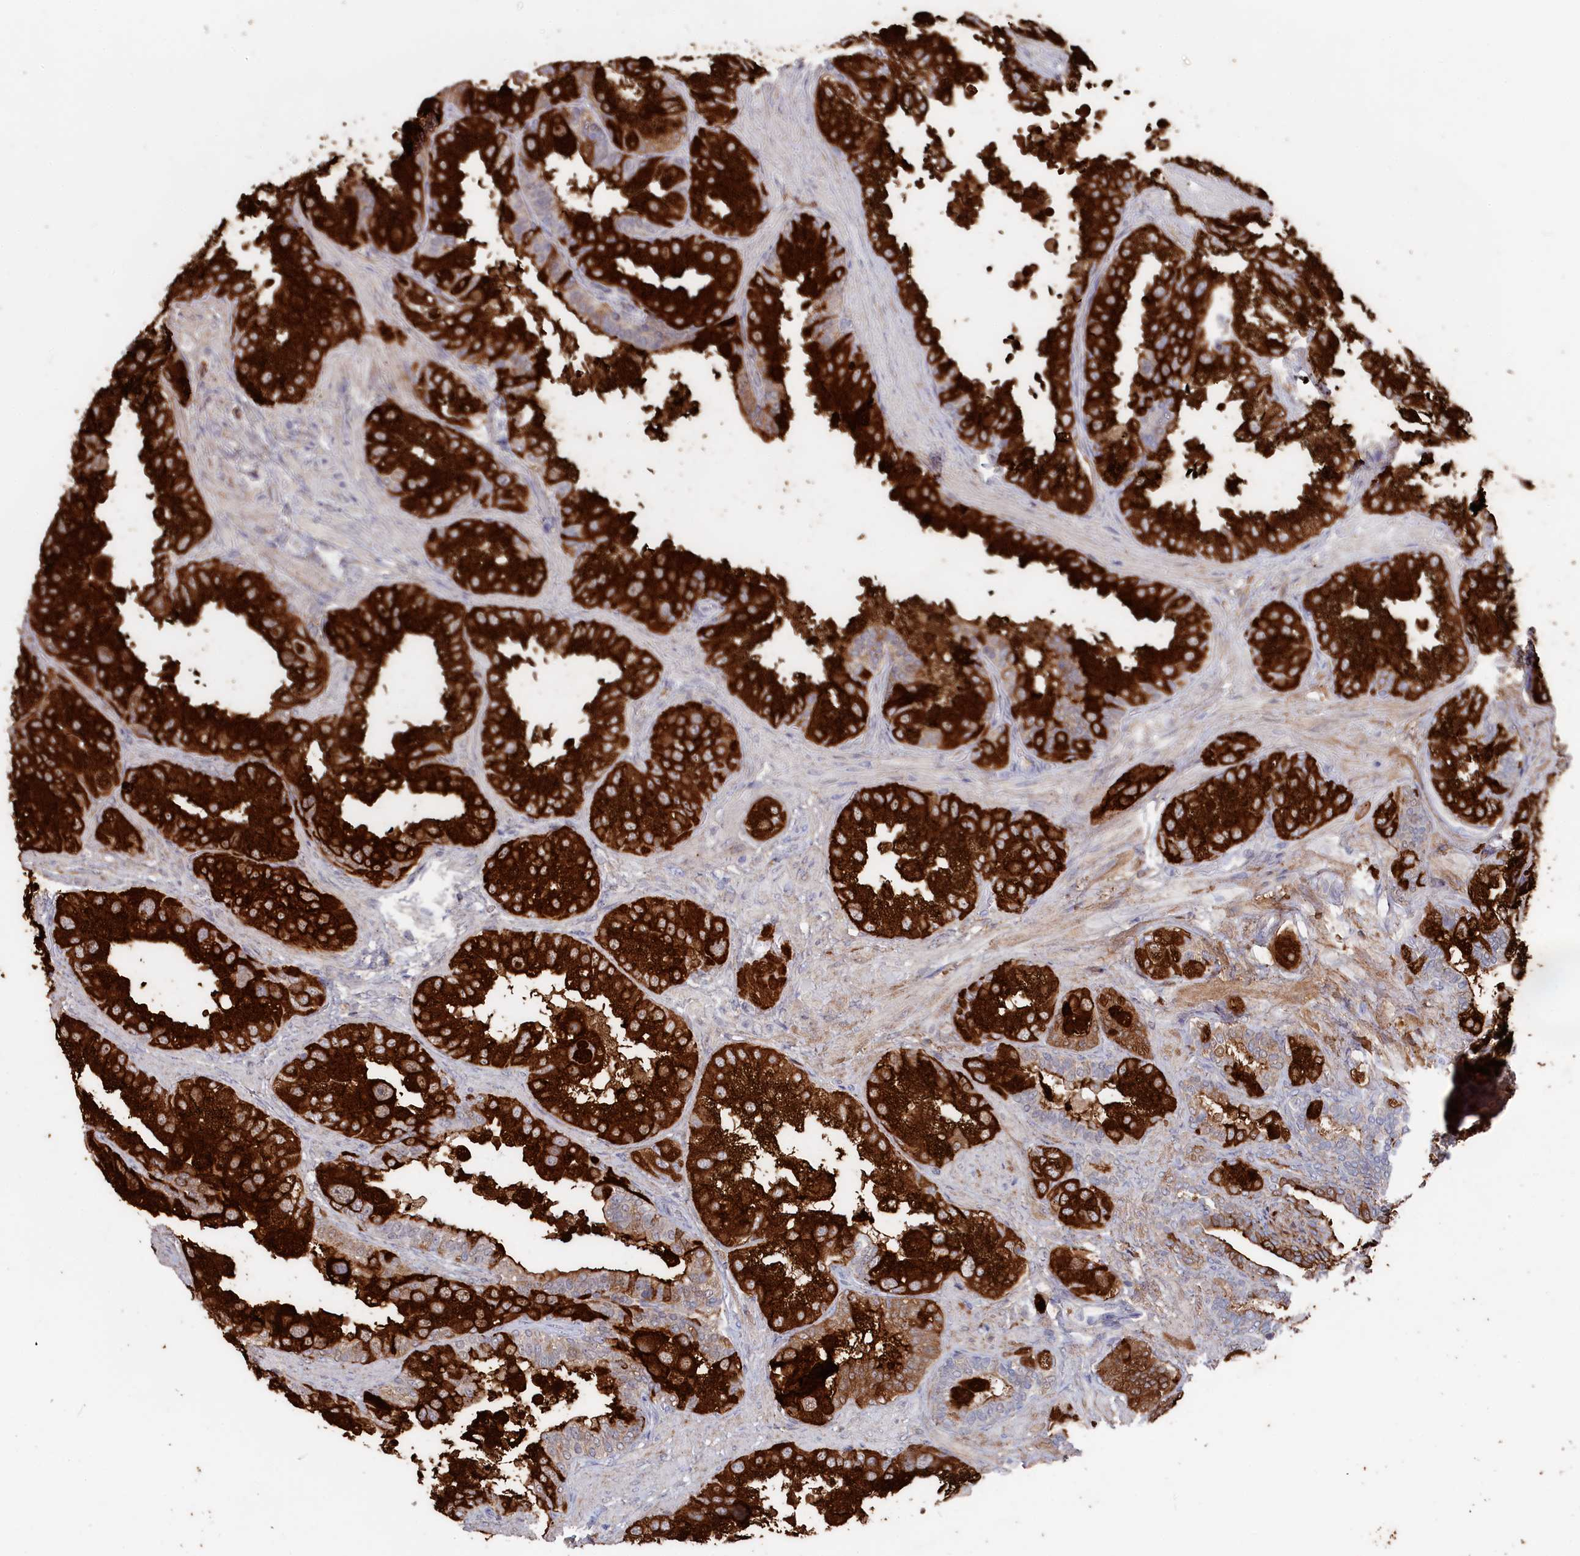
{"staining": {"intensity": "strong", "quantity": ">75%", "location": "cytoplasmic/membranous"}, "tissue": "seminal vesicle", "cell_type": "Glandular cells", "image_type": "normal", "snomed": [{"axis": "morphology", "description": "Normal tissue, NOS"}, {"axis": "topography", "description": "Seminal veicle"}, {"axis": "topography", "description": "Peripheral nerve tissue"}], "caption": "Seminal vesicle stained with a brown dye shows strong cytoplasmic/membranous positive expression in about >75% of glandular cells.", "gene": "SEMG2", "patient": {"sex": "male", "age": 63}}